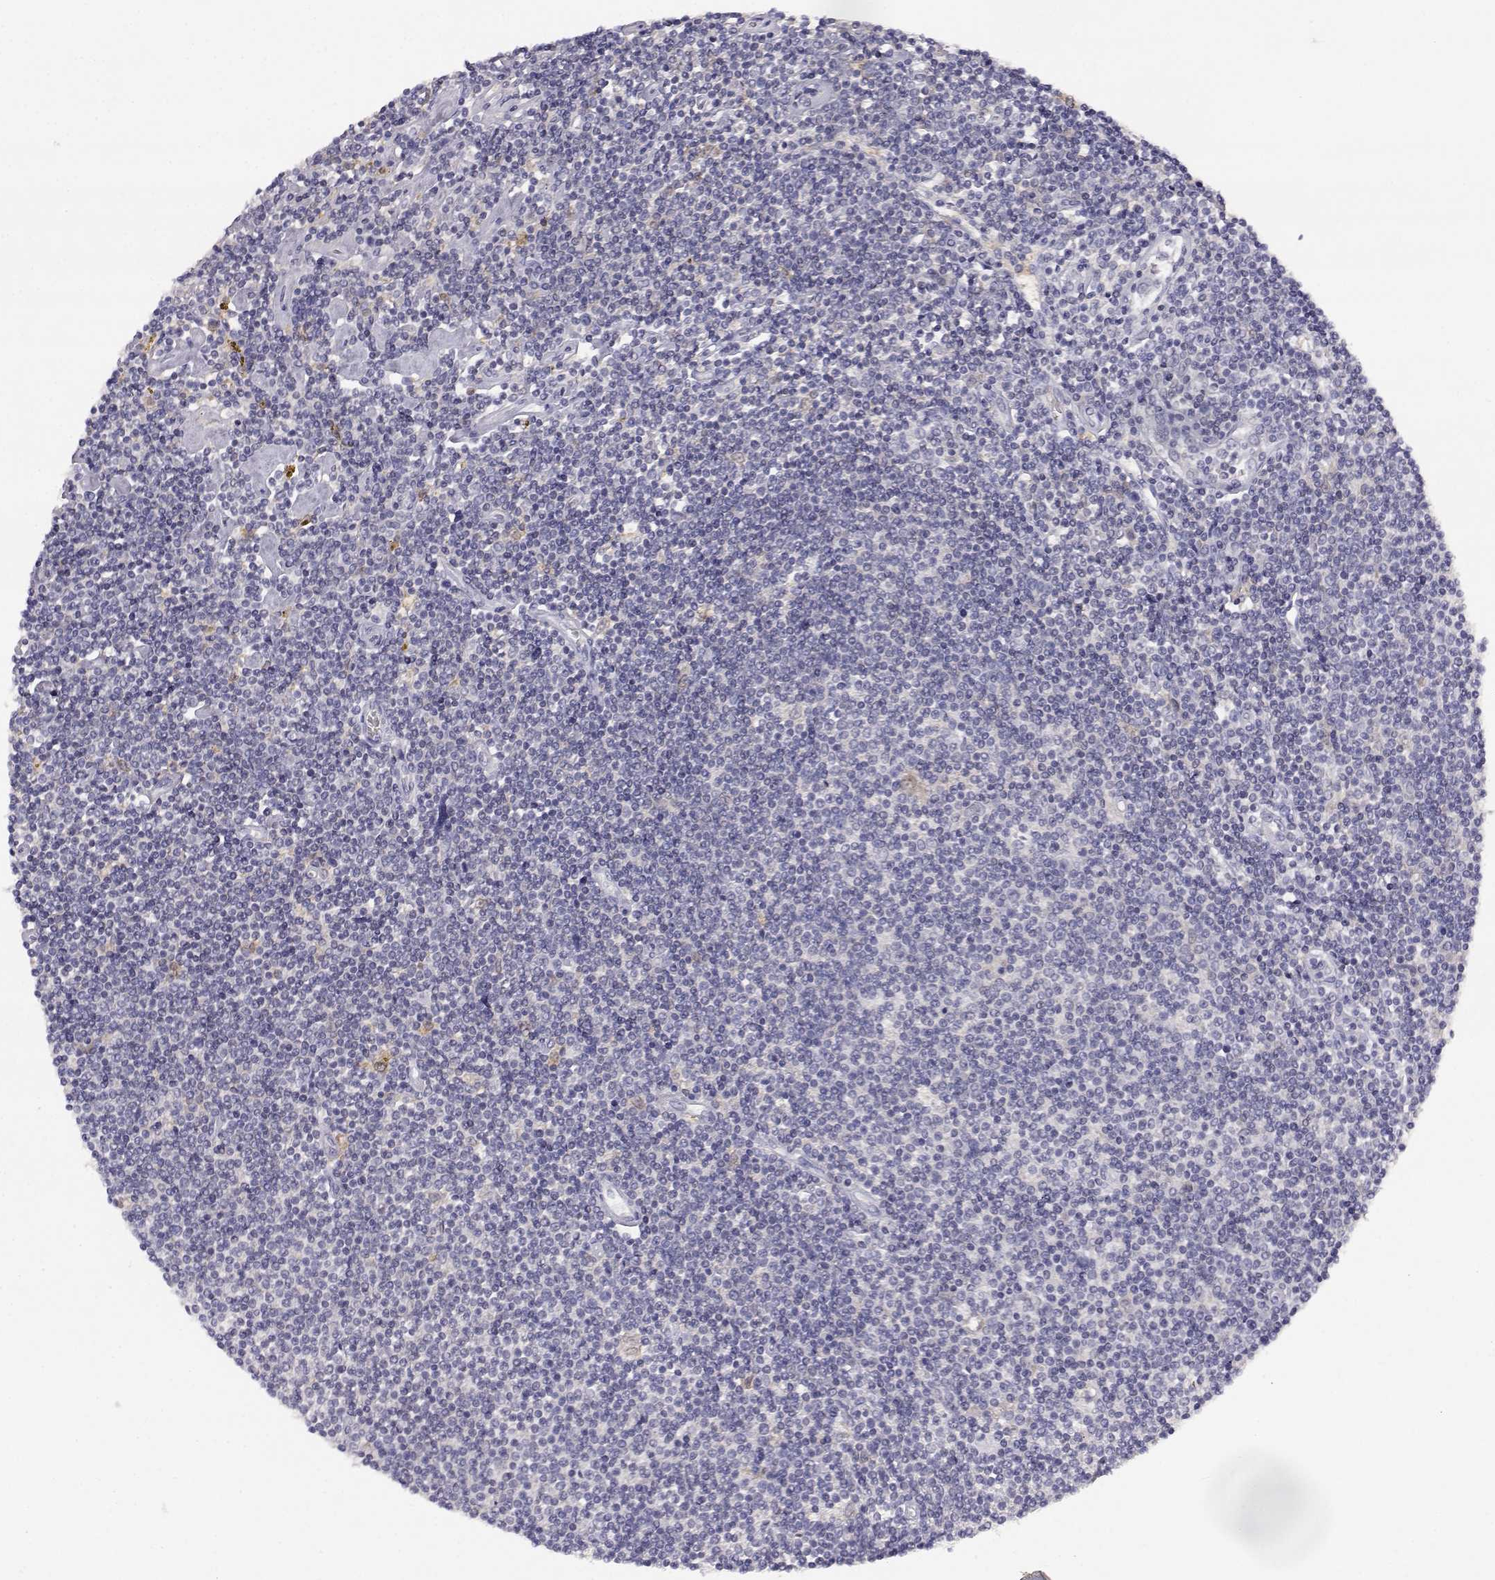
{"staining": {"intensity": "negative", "quantity": "none", "location": "none"}, "tissue": "lymphoma", "cell_type": "Tumor cells", "image_type": "cancer", "snomed": [{"axis": "morphology", "description": "Hodgkin's disease, NOS"}, {"axis": "topography", "description": "Lymph node"}], "caption": "This photomicrograph is of Hodgkin's disease stained with immunohistochemistry to label a protein in brown with the nuclei are counter-stained blue. There is no expression in tumor cells. The staining is performed using DAB brown chromogen with nuclei counter-stained in using hematoxylin.", "gene": "AKR1B1", "patient": {"sex": "male", "age": 40}}